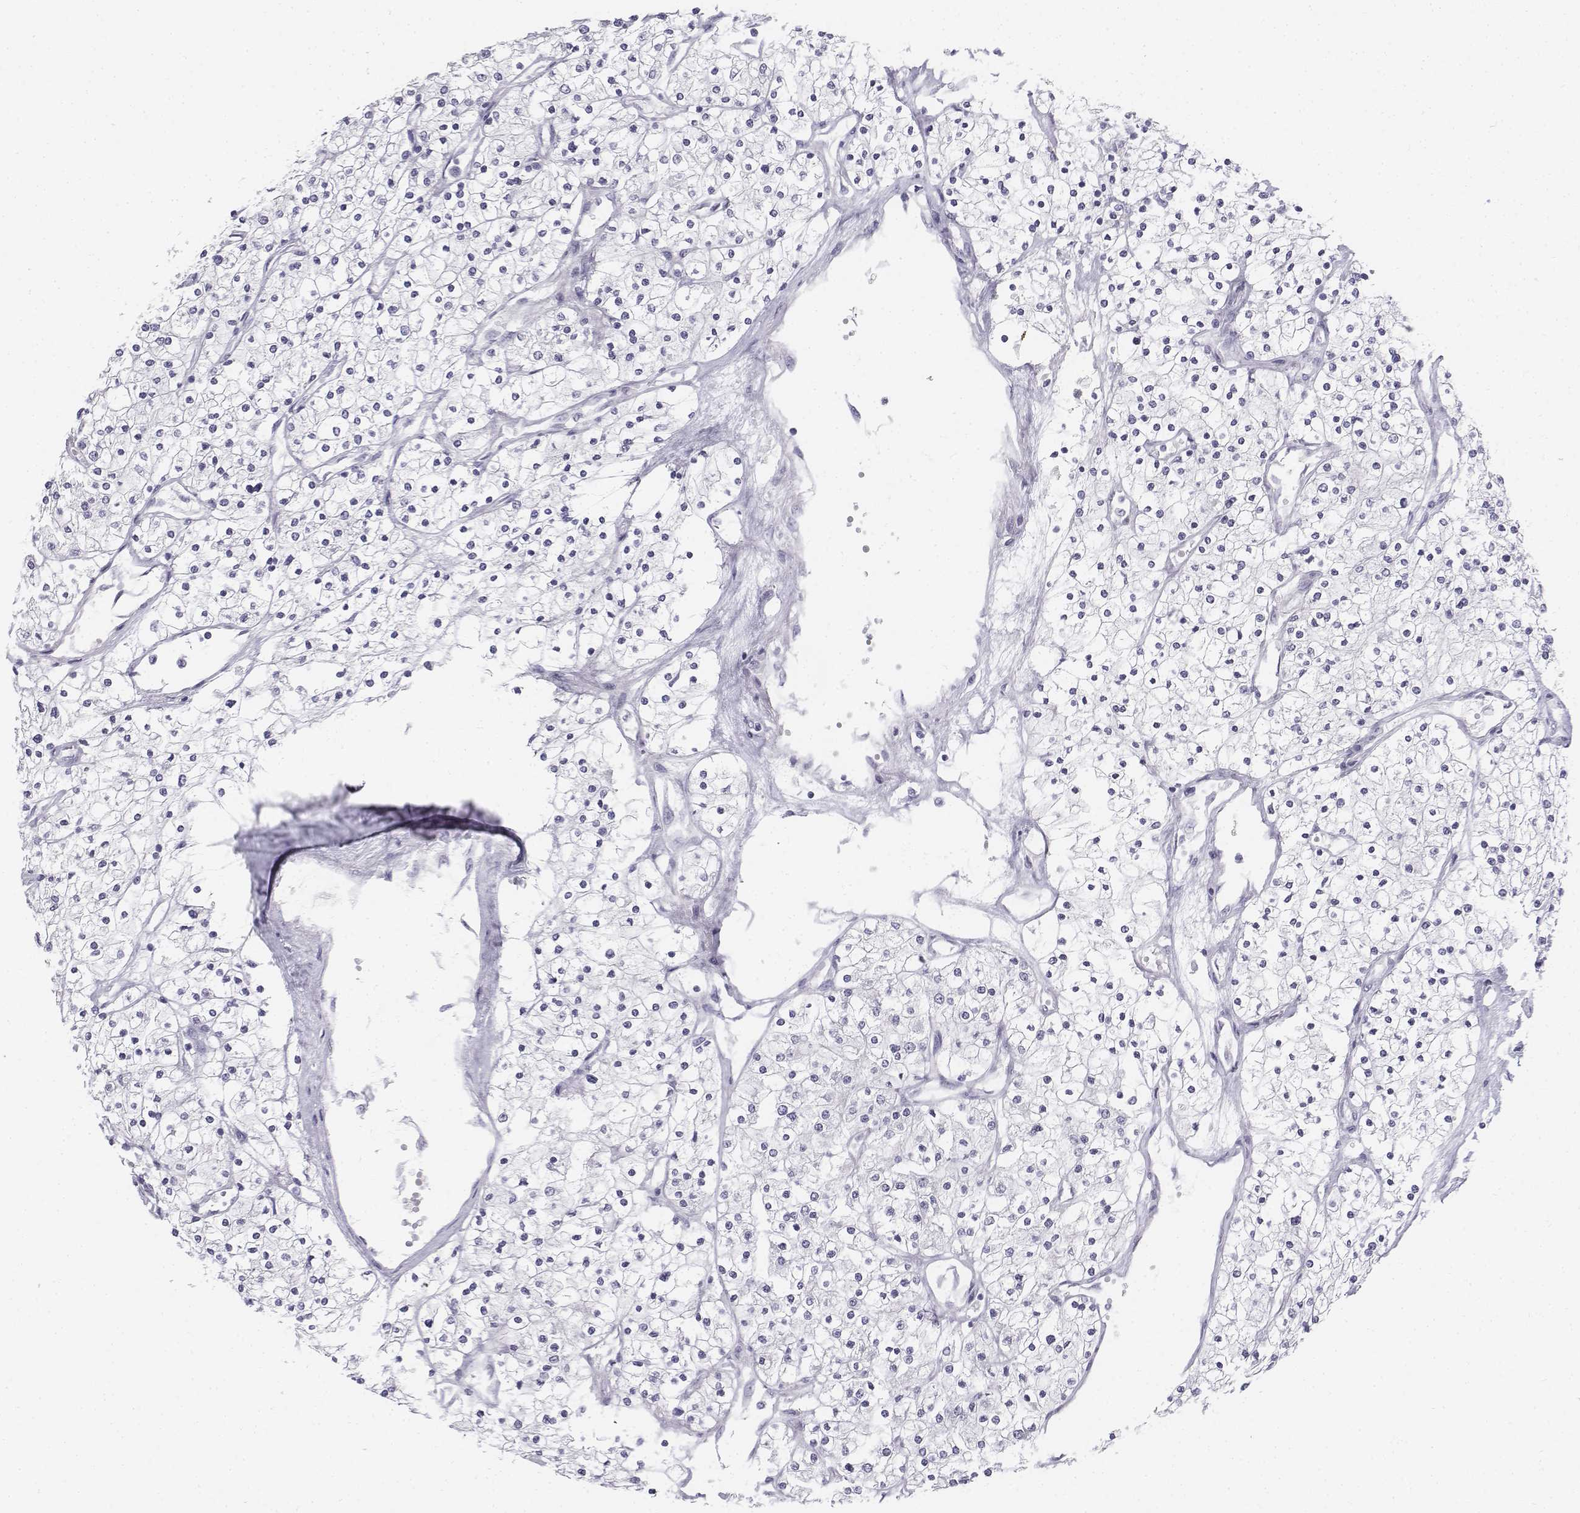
{"staining": {"intensity": "negative", "quantity": "none", "location": "none"}, "tissue": "renal cancer", "cell_type": "Tumor cells", "image_type": "cancer", "snomed": [{"axis": "morphology", "description": "Adenocarcinoma, NOS"}, {"axis": "topography", "description": "Kidney"}], "caption": "An image of human adenocarcinoma (renal) is negative for staining in tumor cells.", "gene": "TH", "patient": {"sex": "male", "age": 80}}